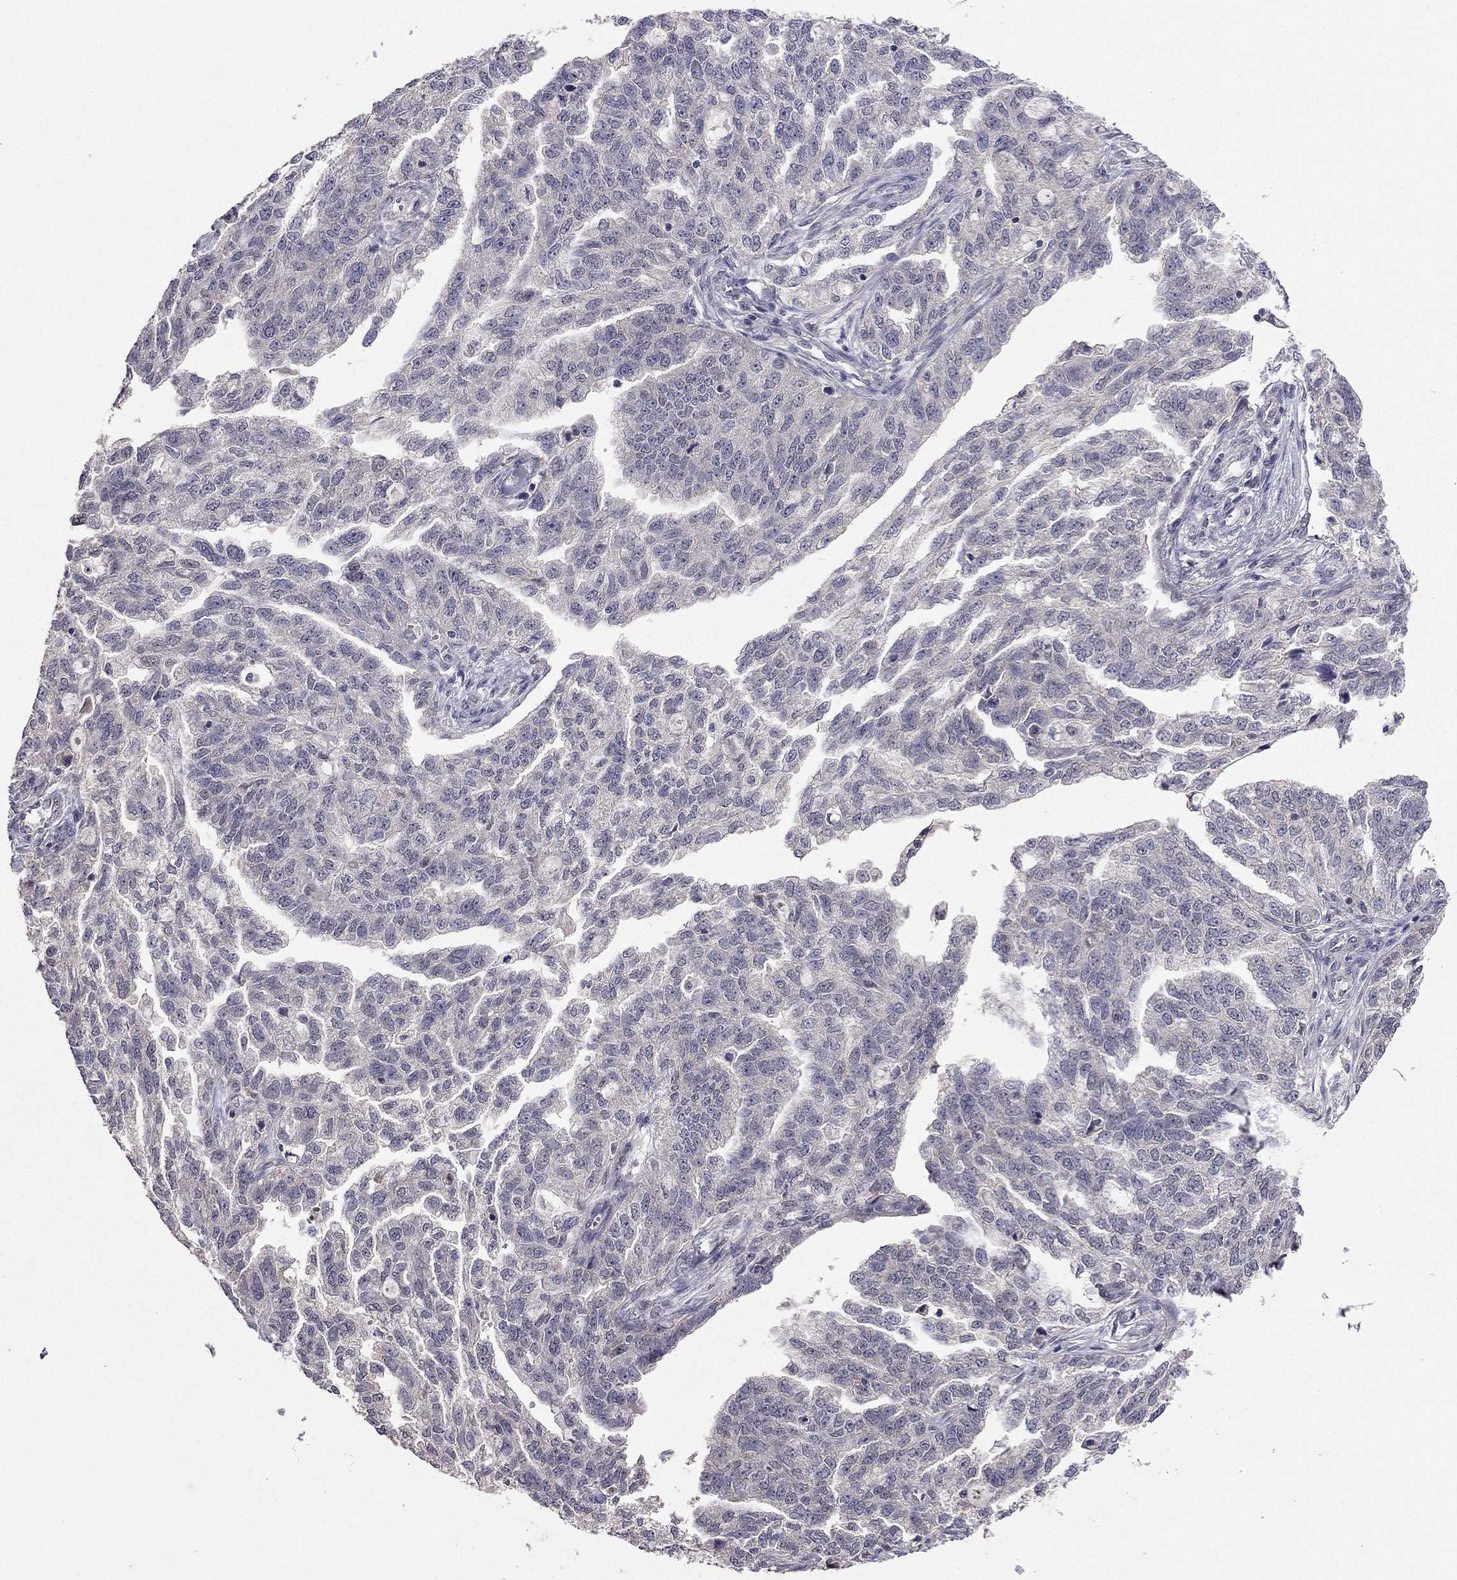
{"staining": {"intensity": "negative", "quantity": "none", "location": "none"}, "tissue": "ovarian cancer", "cell_type": "Tumor cells", "image_type": "cancer", "snomed": [{"axis": "morphology", "description": "Cystadenocarcinoma, serous, NOS"}, {"axis": "topography", "description": "Ovary"}], "caption": "Immunohistochemical staining of ovarian cancer displays no significant expression in tumor cells.", "gene": "ESR2", "patient": {"sex": "female", "age": 51}}